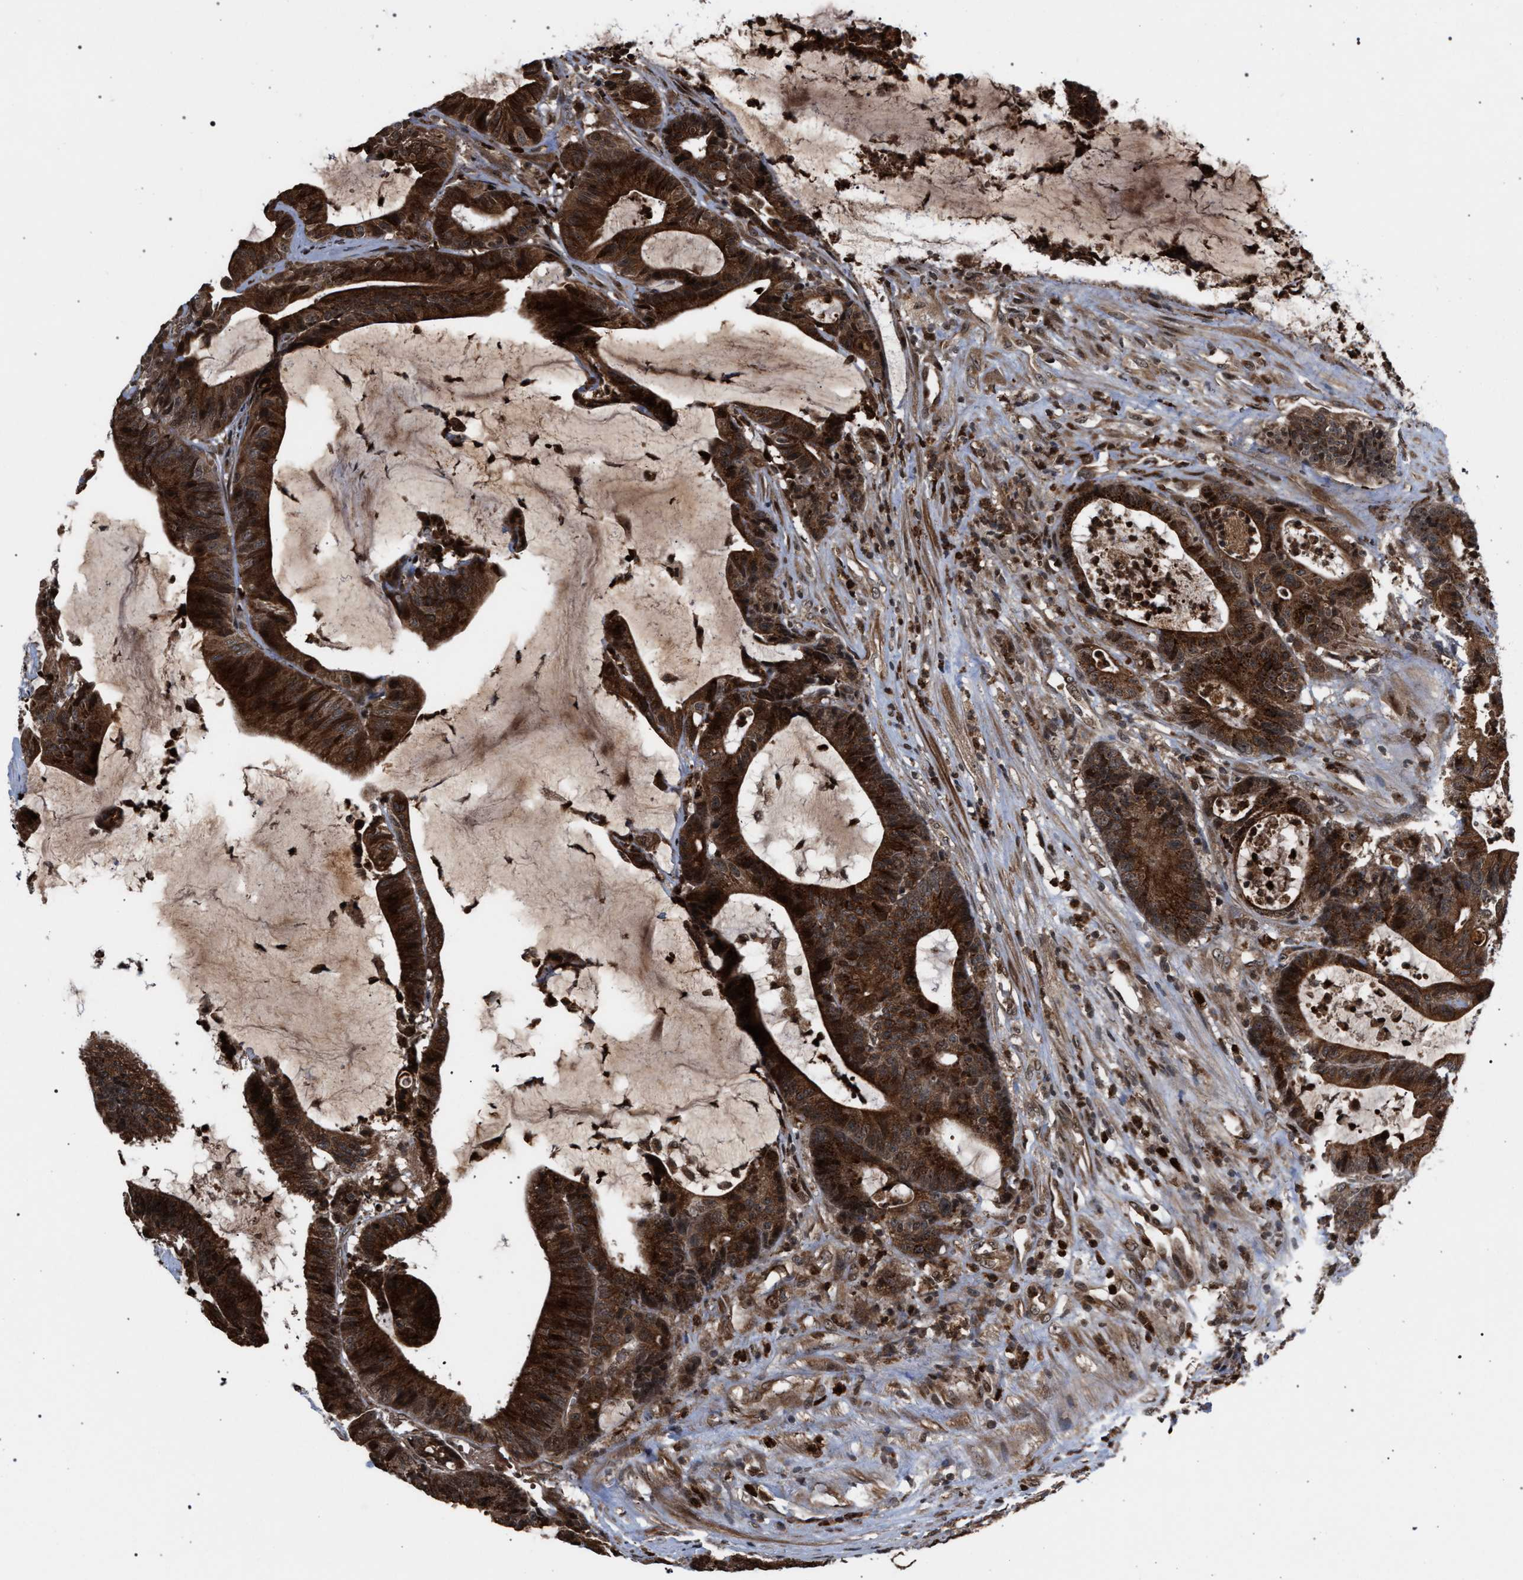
{"staining": {"intensity": "strong", "quantity": ">75%", "location": "cytoplasmic/membranous"}, "tissue": "colorectal cancer", "cell_type": "Tumor cells", "image_type": "cancer", "snomed": [{"axis": "morphology", "description": "Adenocarcinoma, NOS"}, {"axis": "topography", "description": "Colon"}], "caption": "Colorectal cancer (adenocarcinoma) stained for a protein (brown) reveals strong cytoplasmic/membranous positive positivity in about >75% of tumor cells.", "gene": "IRAK4", "patient": {"sex": "female", "age": 84}}